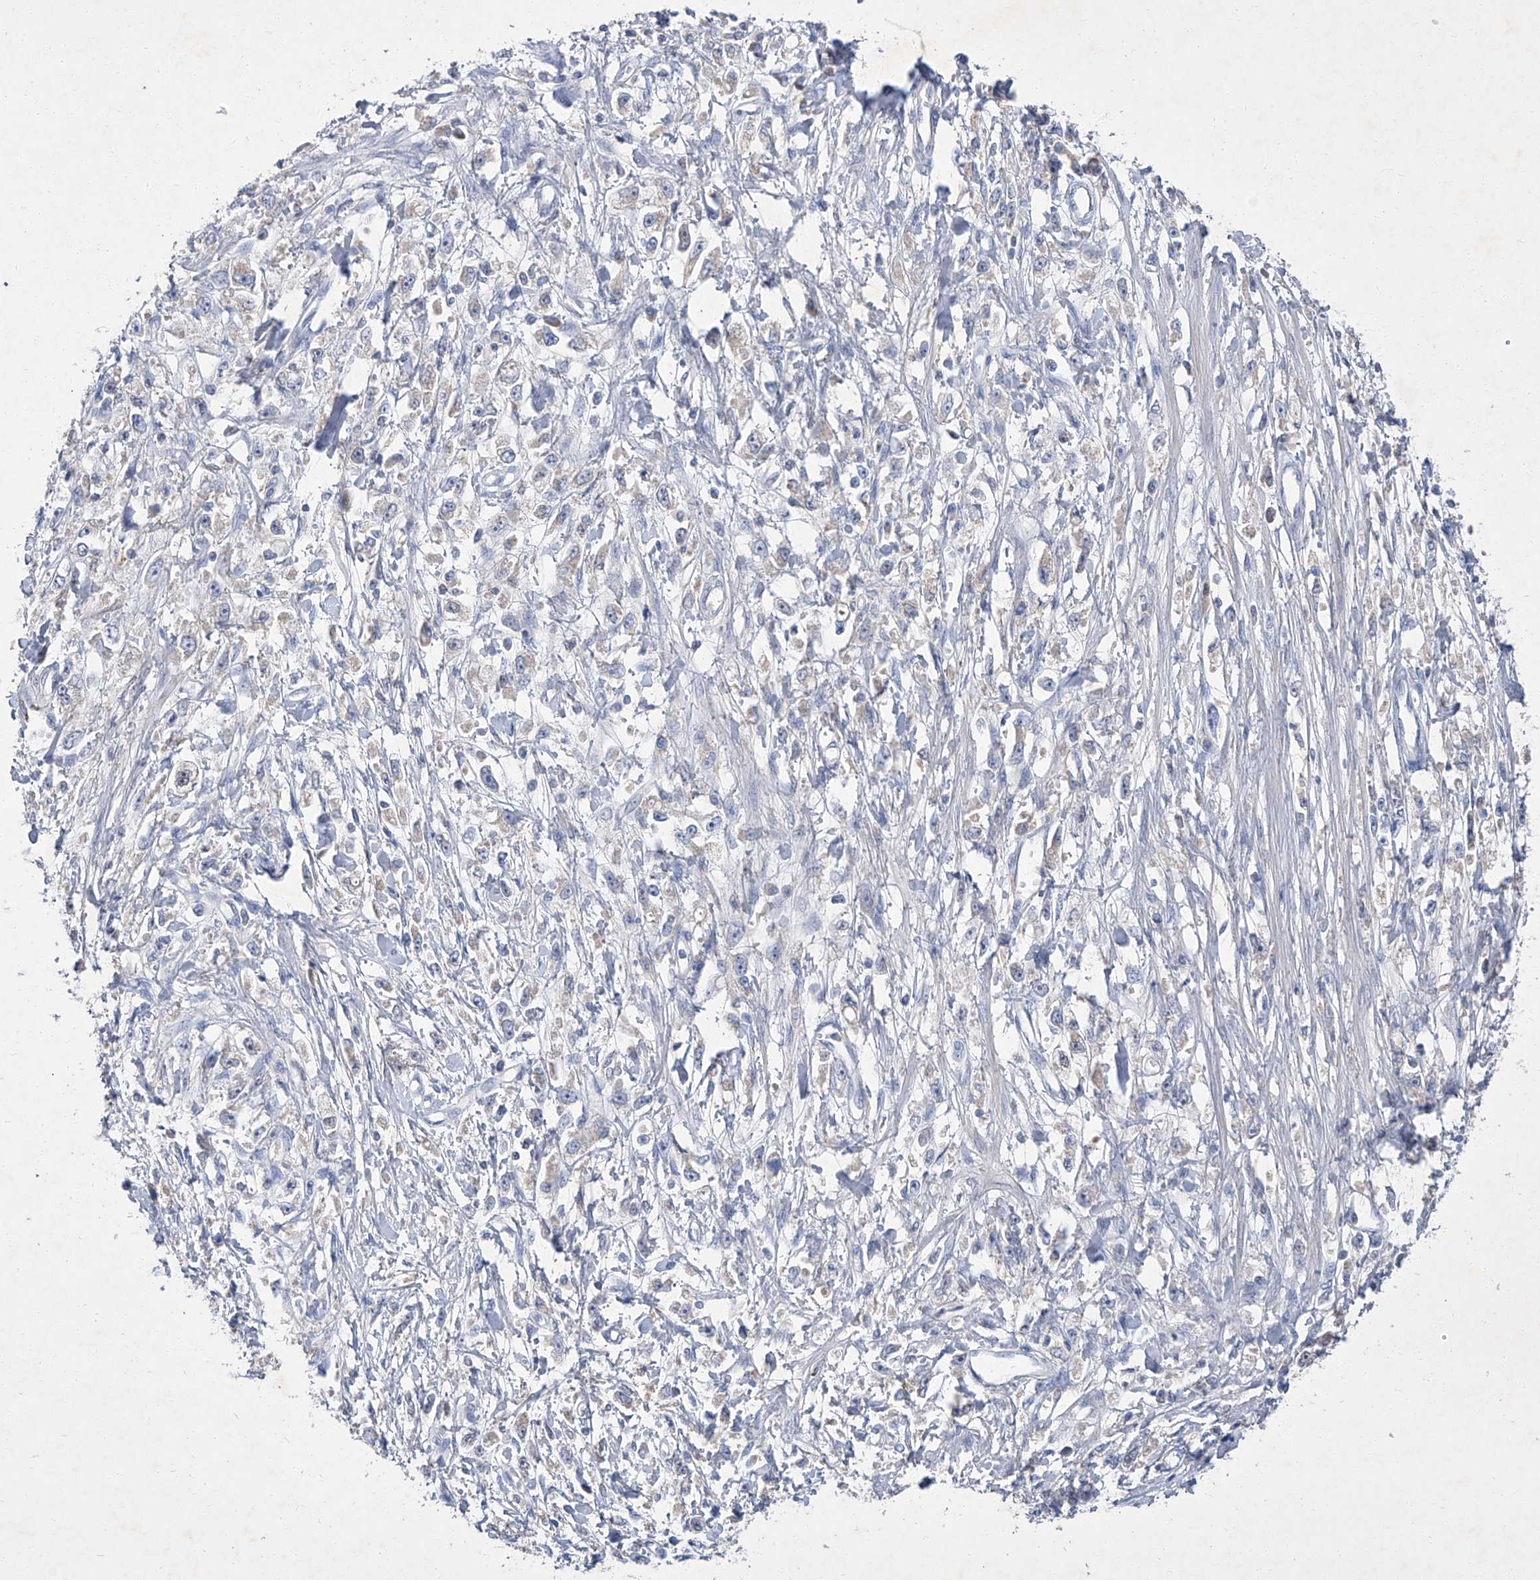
{"staining": {"intensity": "negative", "quantity": "none", "location": "none"}, "tissue": "stomach cancer", "cell_type": "Tumor cells", "image_type": "cancer", "snomed": [{"axis": "morphology", "description": "Adenocarcinoma, NOS"}, {"axis": "topography", "description": "Stomach"}], "caption": "The image demonstrates no staining of tumor cells in adenocarcinoma (stomach).", "gene": "SBK2", "patient": {"sex": "female", "age": 59}}